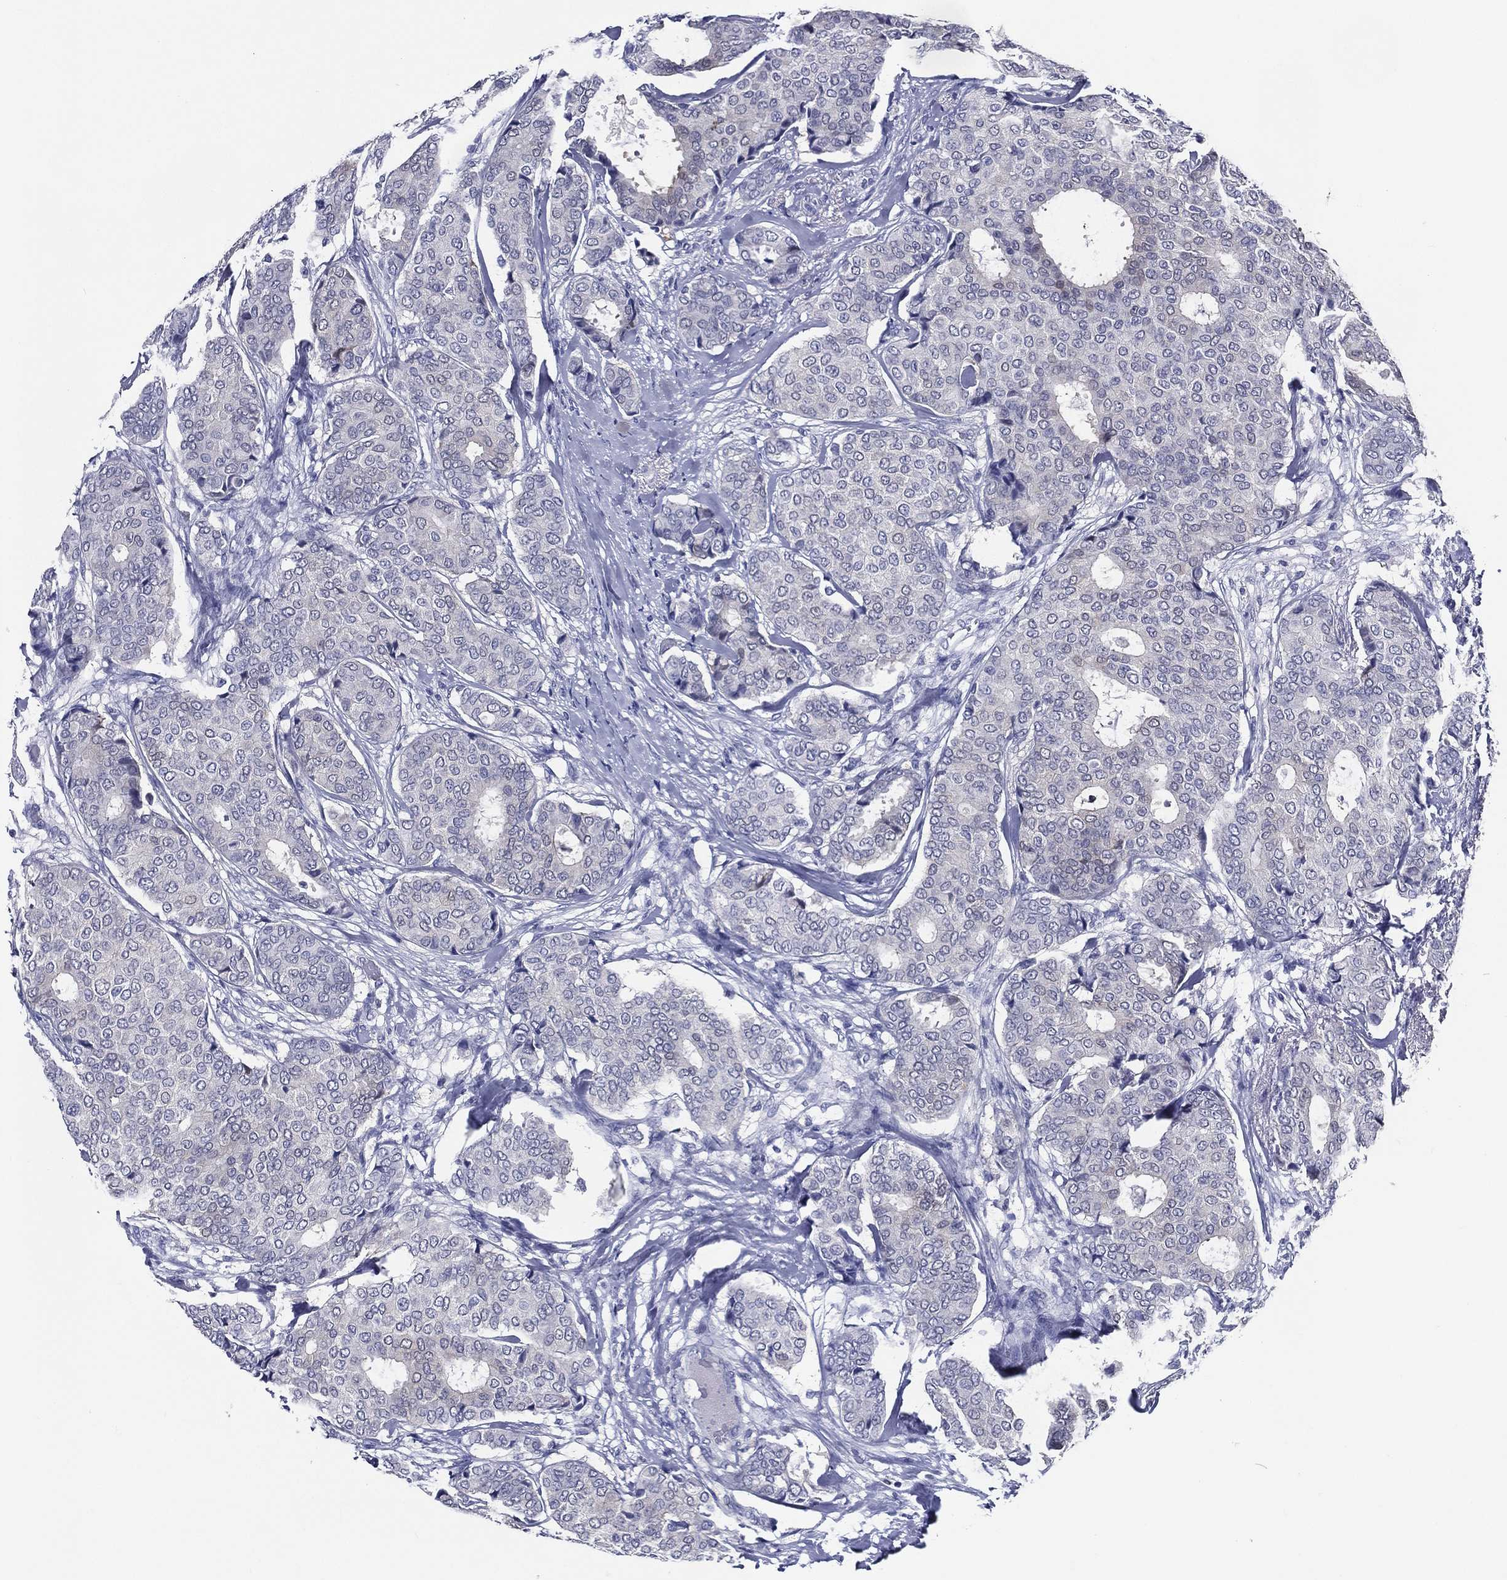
{"staining": {"intensity": "negative", "quantity": "none", "location": "none"}, "tissue": "breast cancer", "cell_type": "Tumor cells", "image_type": "cancer", "snomed": [{"axis": "morphology", "description": "Duct carcinoma"}, {"axis": "topography", "description": "Breast"}], "caption": "Infiltrating ductal carcinoma (breast) was stained to show a protein in brown. There is no significant staining in tumor cells. Nuclei are stained in blue.", "gene": "ACE2", "patient": {"sex": "female", "age": 75}}